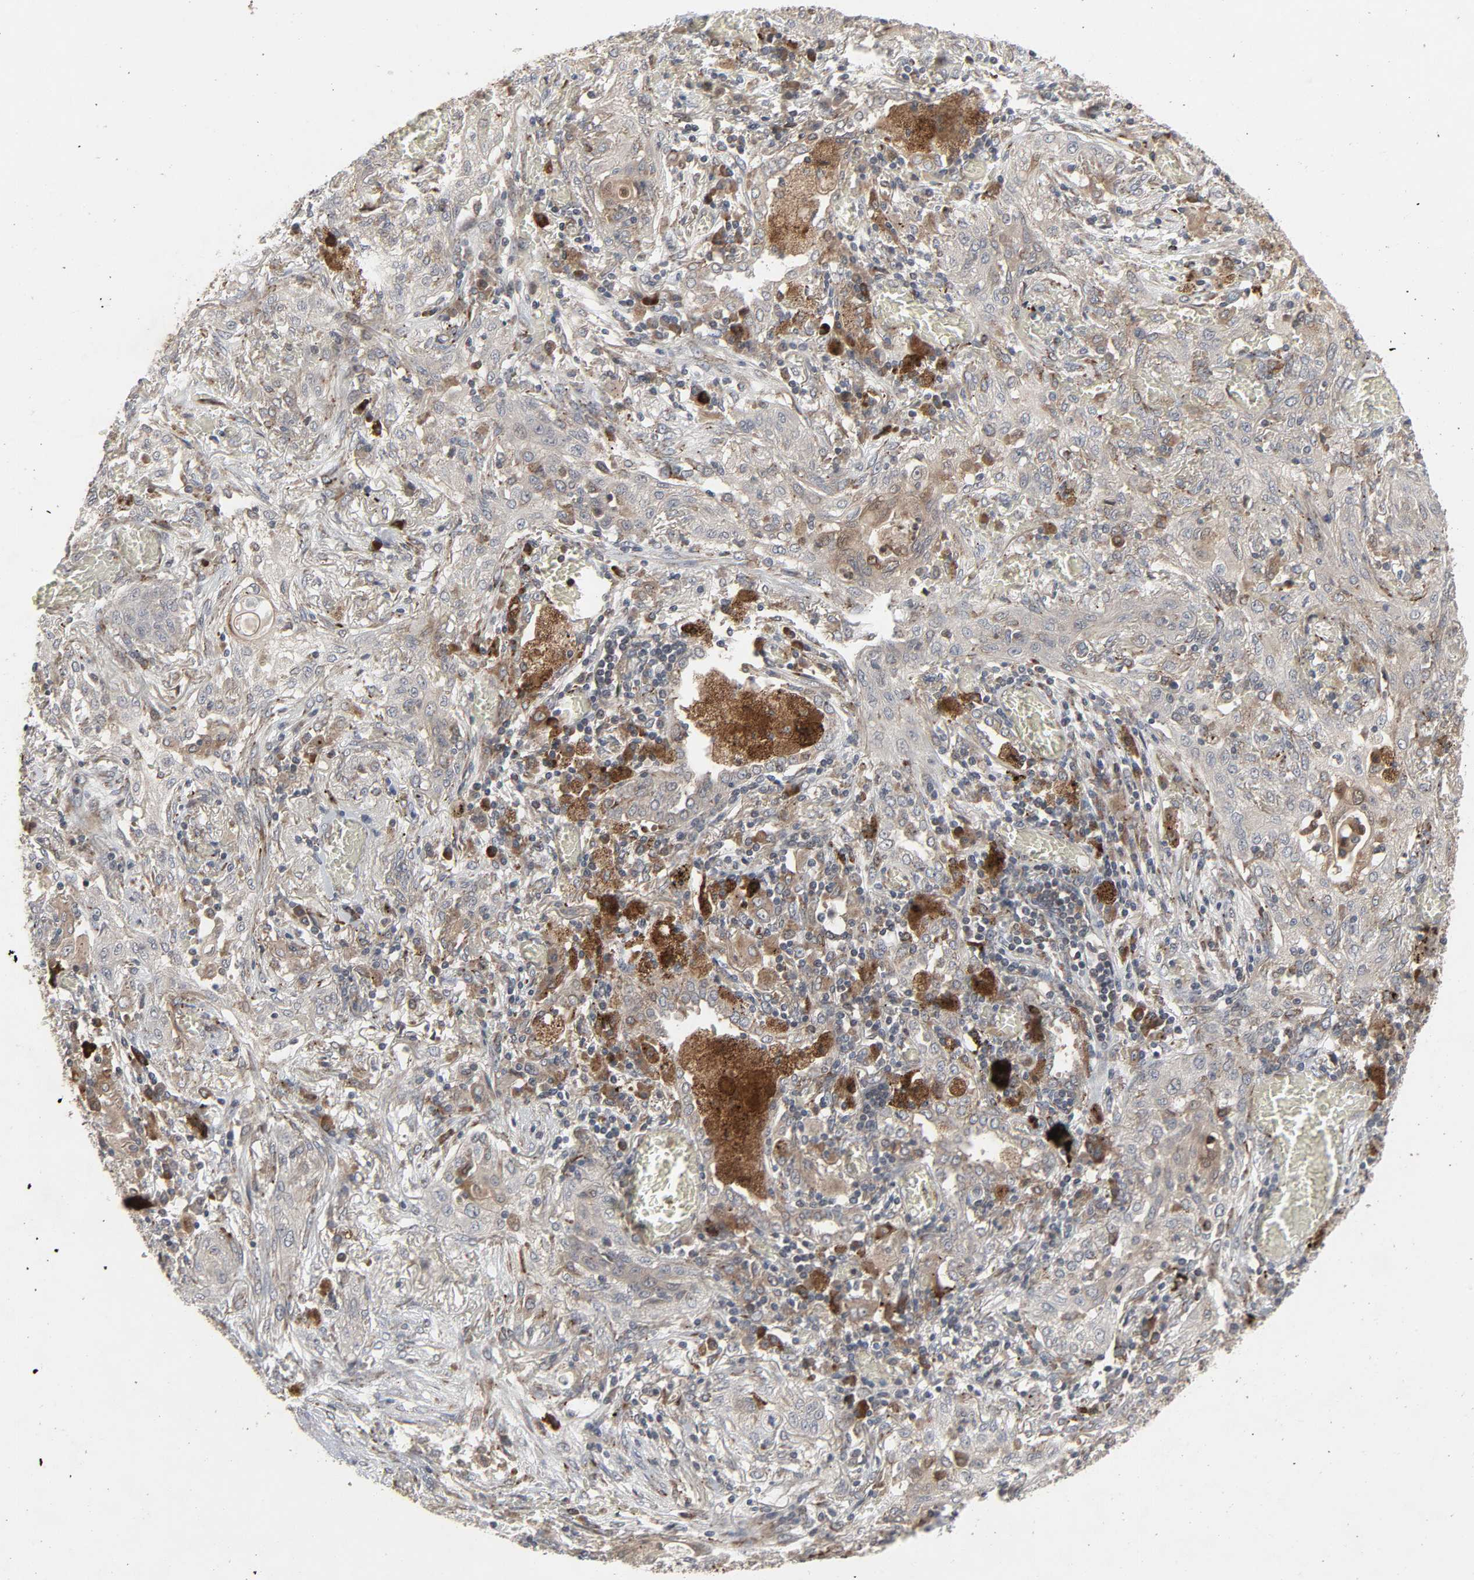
{"staining": {"intensity": "moderate", "quantity": ">75%", "location": "cytoplasmic/membranous"}, "tissue": "lung cancer", "cell_type": "Tumor cells", "image_type": "cancer", "snomed": [{"axis": "morphology", "description": "Squamous cell carcinoma, NOS"}, {"axis": "topography", "description": "Lung"}], "caption": "Brown immunohistochemical staining in squamous cell carcinoma (lung) demonstrates moderate cytoplasmic/membranous expression in about >75% of tumor cells.", "gene": "ADCY4", "patient": {"sex": "female", "age": 47}}